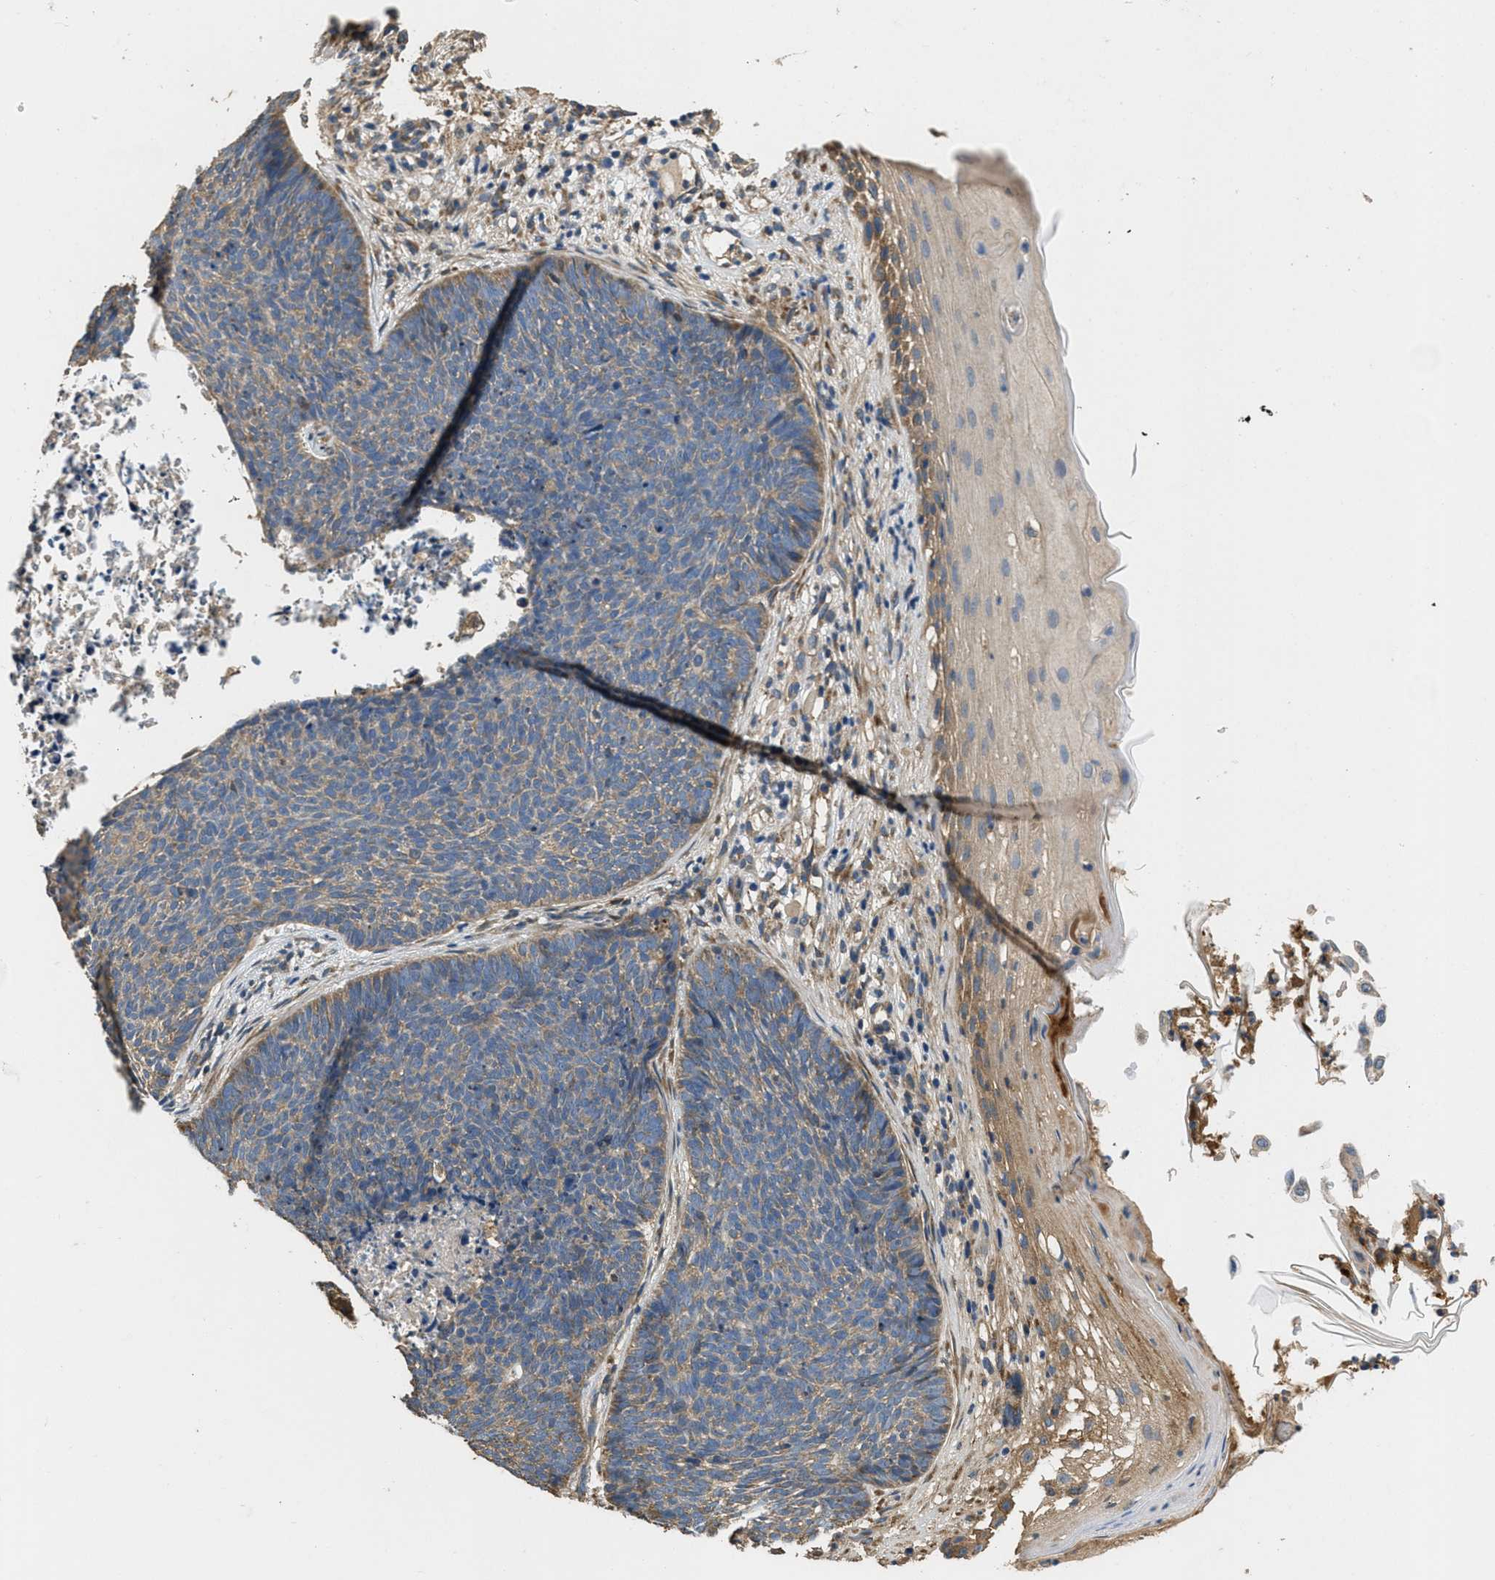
{"staining": {"intensity": "moderate", "quantity": ">75%", "location": "cytoplasmic/membranous"}, "tissue": "skin cancer", "cell_type": "Tumor cells", "image_type": "cancer", "snomed": [{"axis": "morphology", "description": "Basal cell carcinoma"}, {"axis": "topography", "description": "Skin"}], "caption": "High-magnification brightfield microscopy of skin cancer (basal cell carcinoma) stained with DAB (3,3'-diaminobenzidine) (brown) and counterstained with hematoxylin (blue). tumor cells exhibit moderate cytoplasmic/membranous staining is identified in approximately>75% of cells. (DAB IHC, brown staining for protein, blue staining for nuclei).", "gene": "THBS2", "patient": {"sex": "female", "age": 70}}